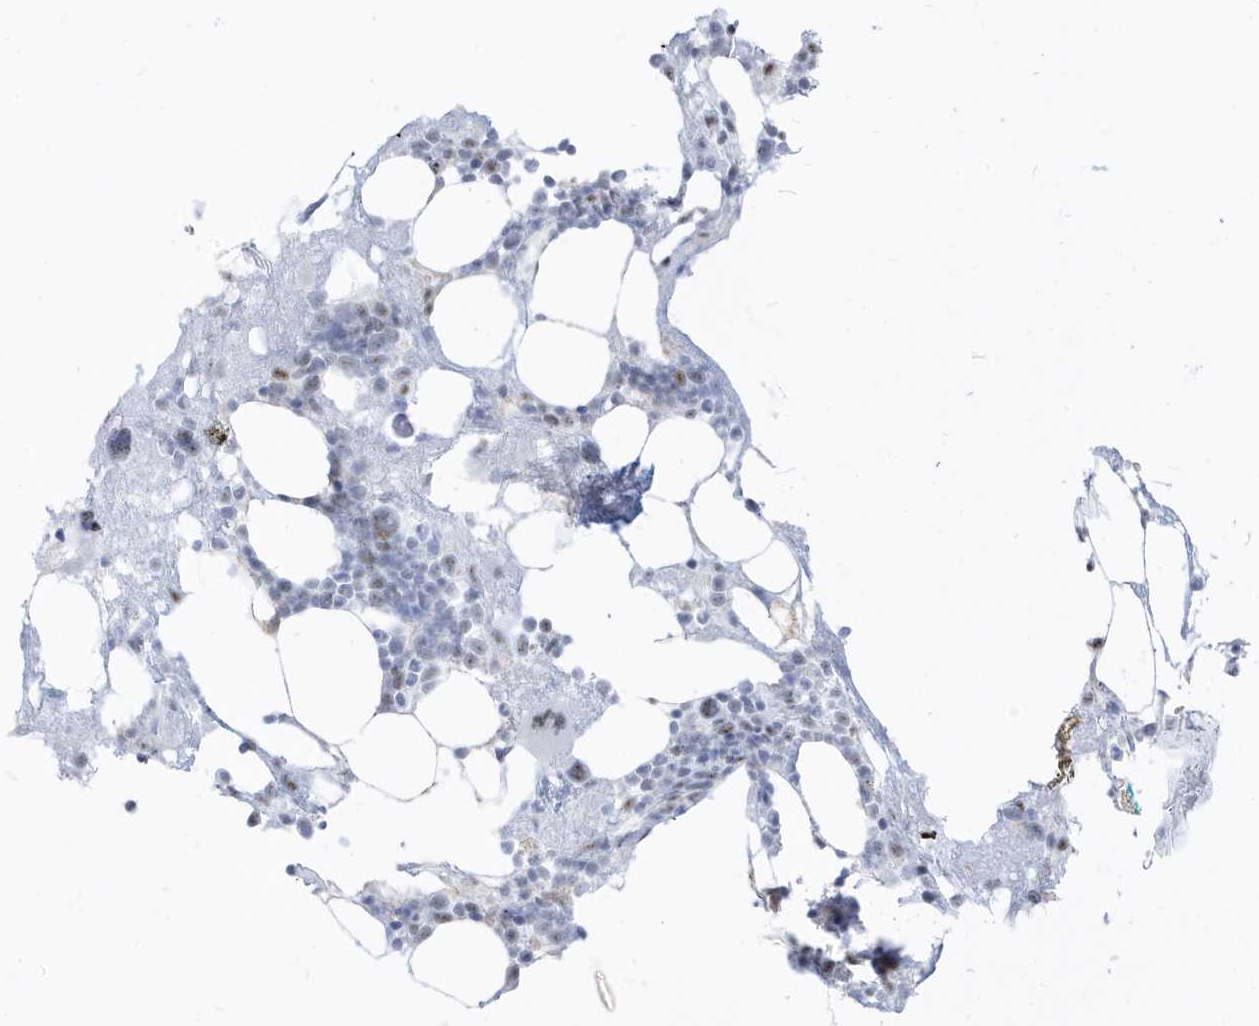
{"staining": {"intensity": "moderate", "quantity": "<25%", "location": "nuclear"}, "tissue": "bone marrow", "cell_type": "Hematopoietic cells", "image_type": "normal", "snomed": [{"axis": "morphology", "description": "Normal tissue, NOS"}, {"axis": "topography", "description": "Bone marrow"}], "caption": "Immunohistochemical staining of normal human bone marrow reveals moderate nuclear protein positivity in about <25% of hematopoietic cells.", "gene": "PLEKHN1", "patient": {"sex": "male", "age": 58}}